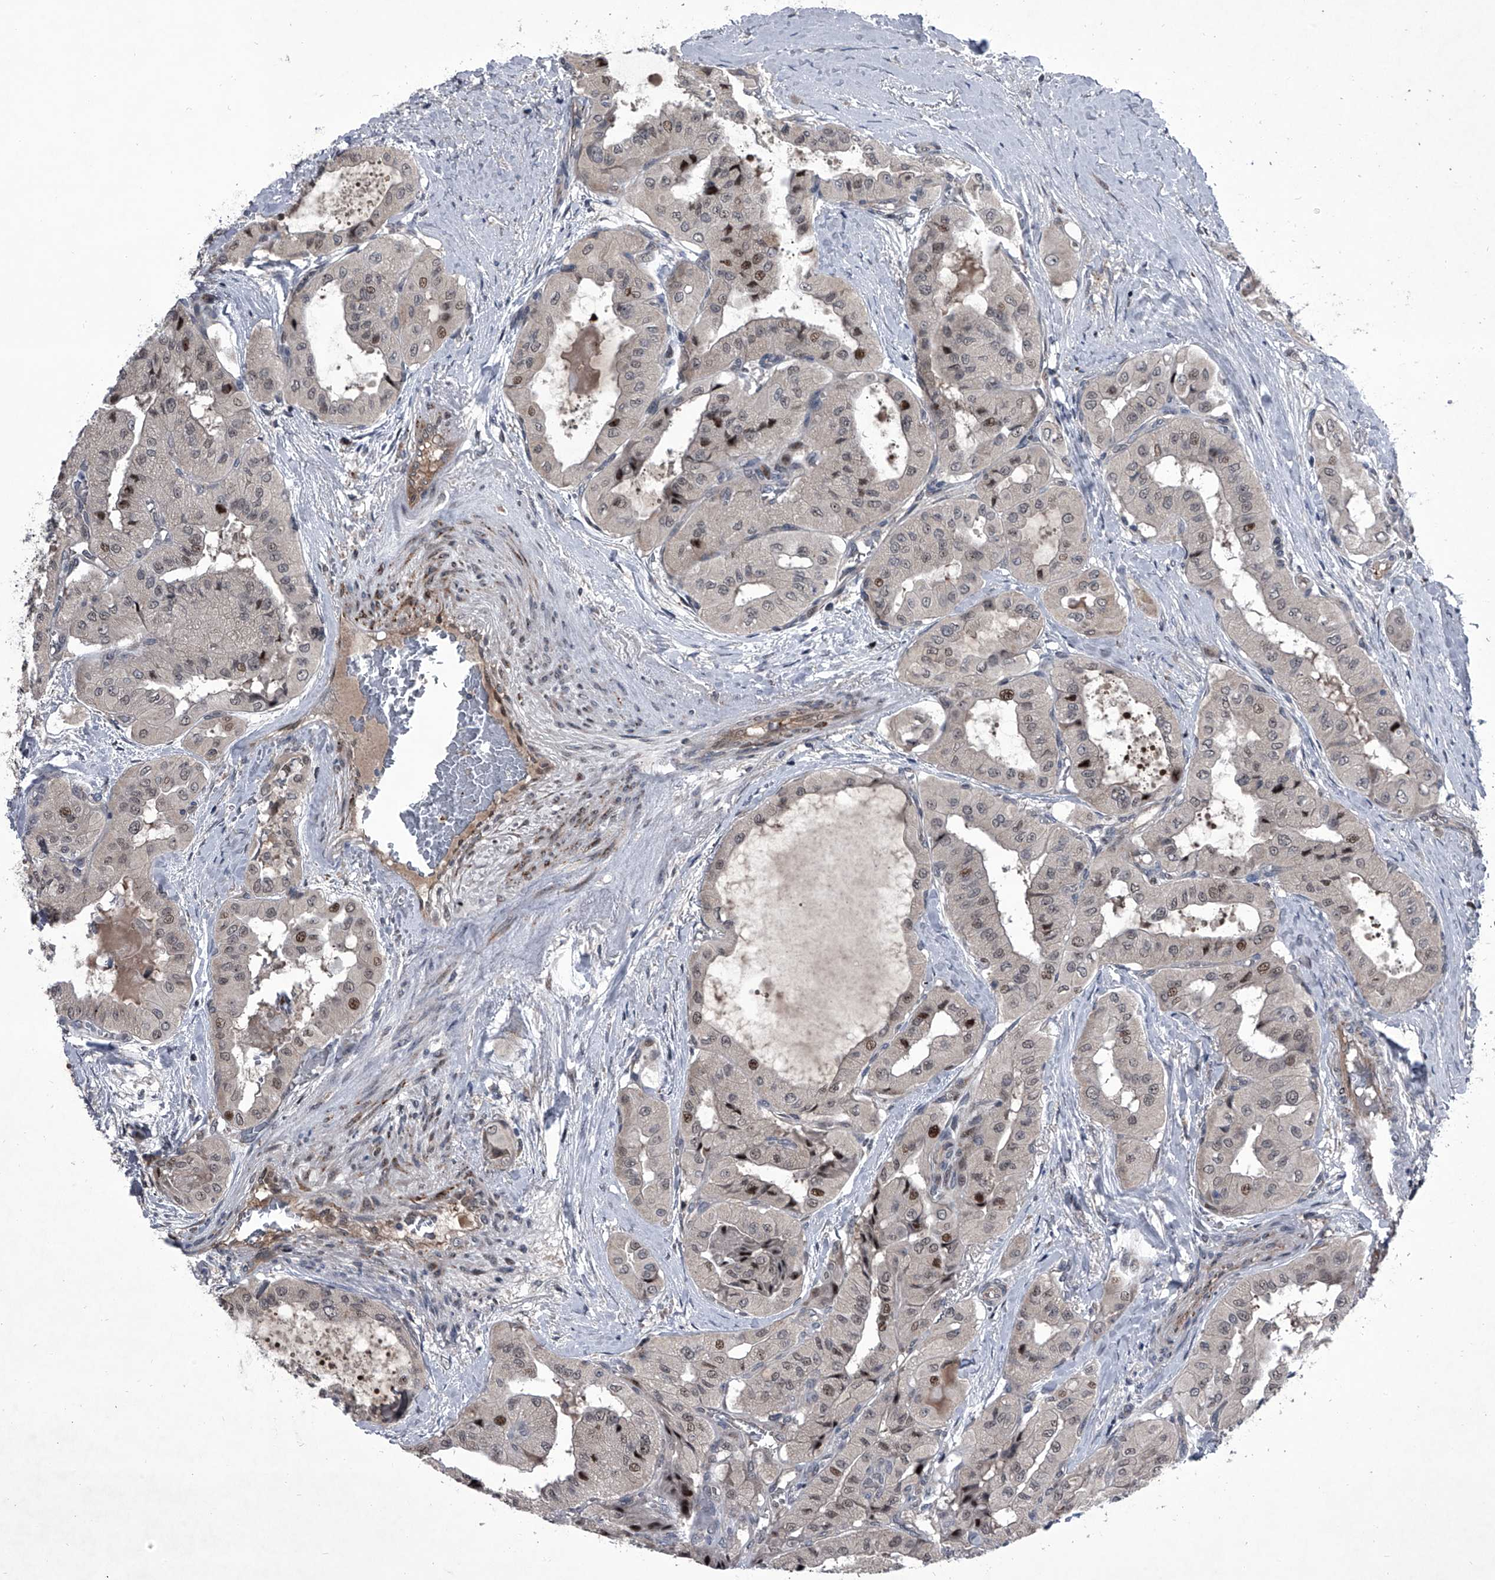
{"staining": {"intensity": "moderate", "quantity": "<25%", "location": "cytoplasmic/membranous,nuclear"}, "tissue": "thyroid cancer", "cell_type": "Tumor cells", "image_type": "cancer", "snomed": [{"axis": "morphology", "description": "Papillary adenocarcinoma, NOS"}, {"axis": "topography", "description": "Thyroid gland"}], "caption": "An image showing moderate cytoplasmic/membranous and nuclear staining in about <25% of tumor cells in thyroid papillary adenocarcinoma, as visualized by brown immunohistochemical staining.", "gene": "ELK4", "patient": {"sex": "female", "age": 59}}